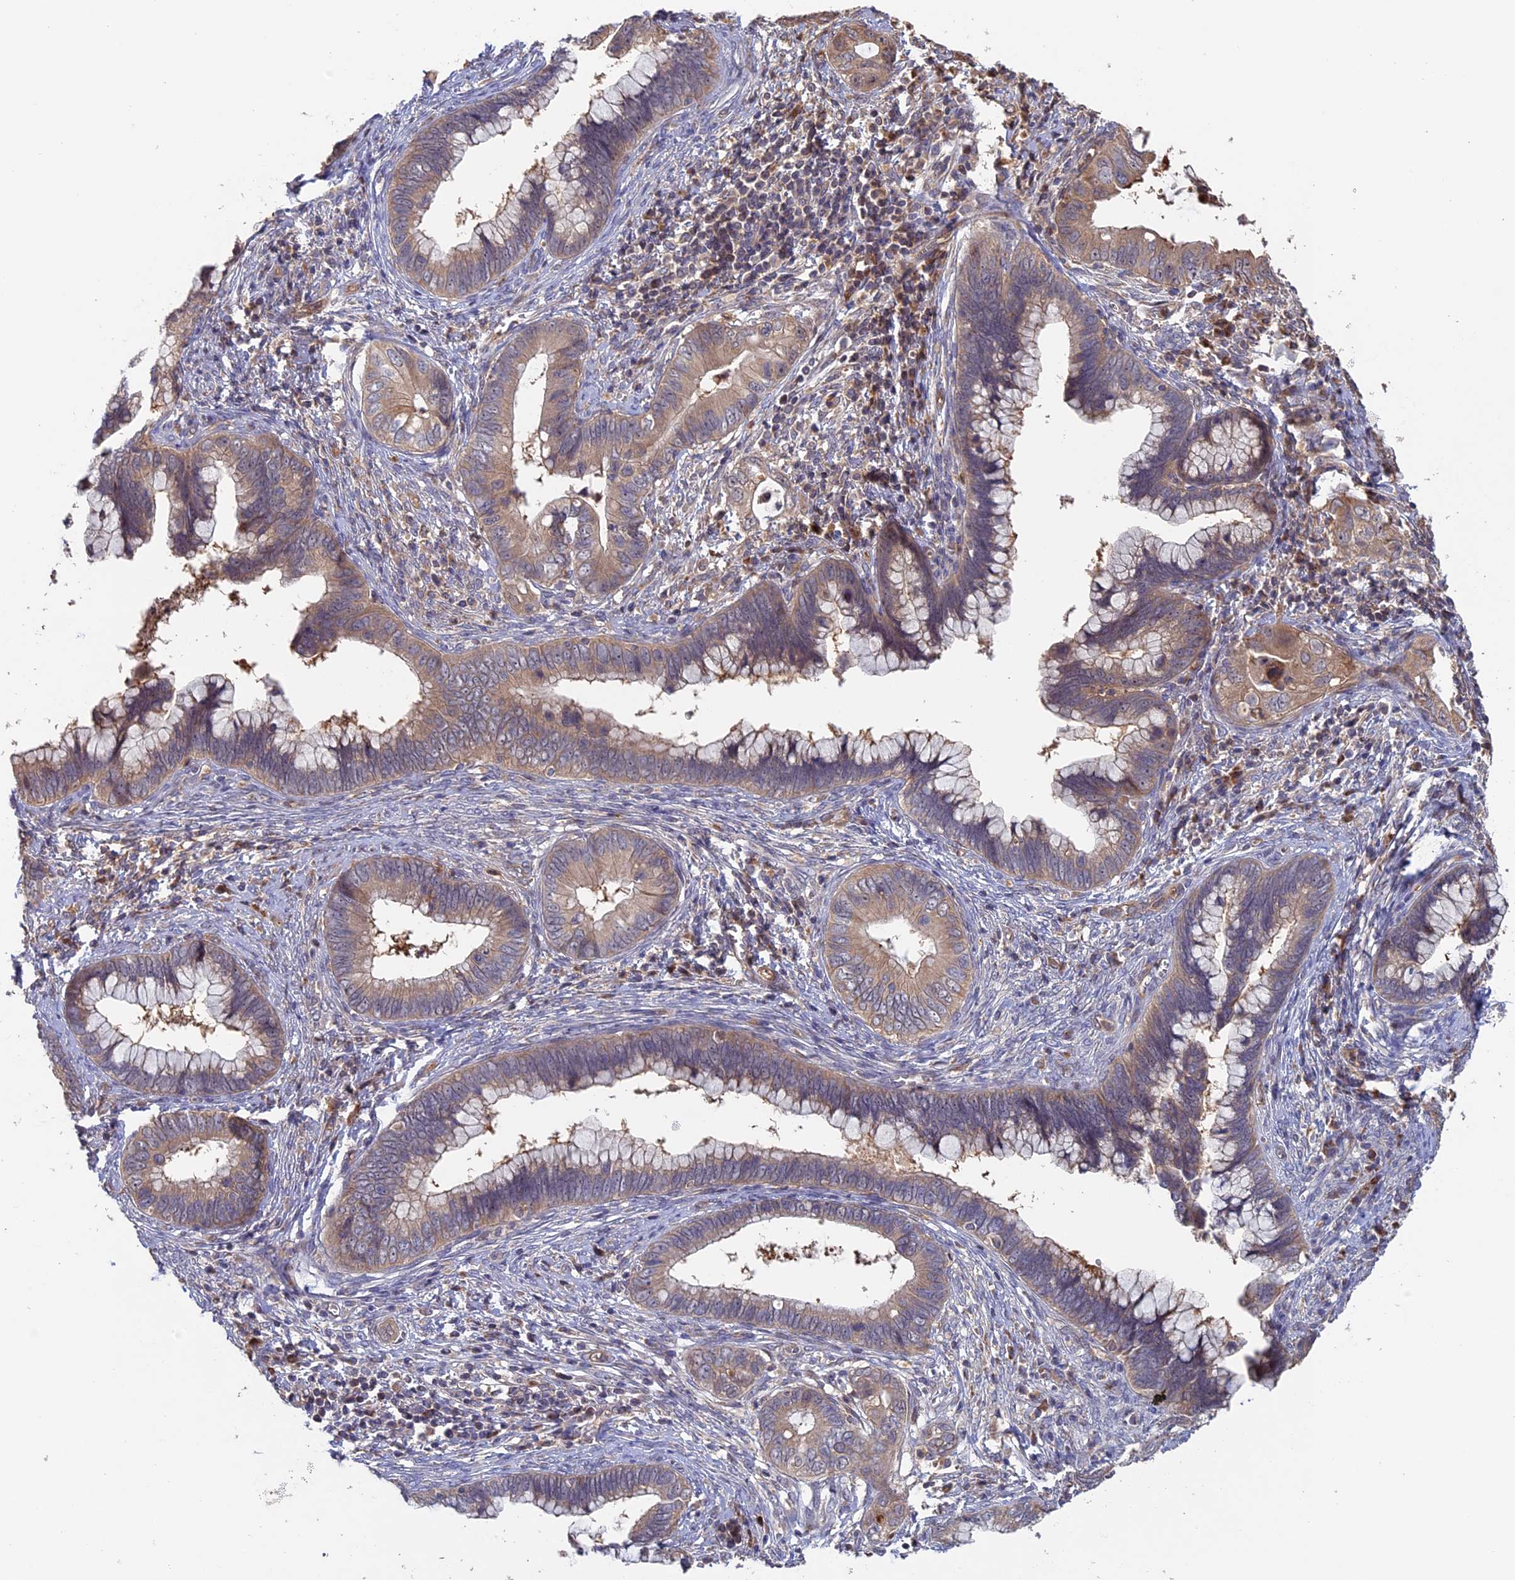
{"staining": {"intensity": "weak", "quantity": ">75%", "location": "cytoplasmic/membranous,nuclear"}, "tissue": "cervical cancer", "cell_type": "Tumor cells", "image_type": "cancer", "snomed": [{"axis": "morphology", "description": "Adenocarcinoma, NOS"}, {"axis": "topography", "description": "Cervix"}], "caption": "Adenocarcinoma (cervical) stained for a protein exhibits weak cytoplasmic/membranous and nuclear positivity in tumor cells.", "gene": "FERMT1", "patient": {"sex": "female", "age": 44}}